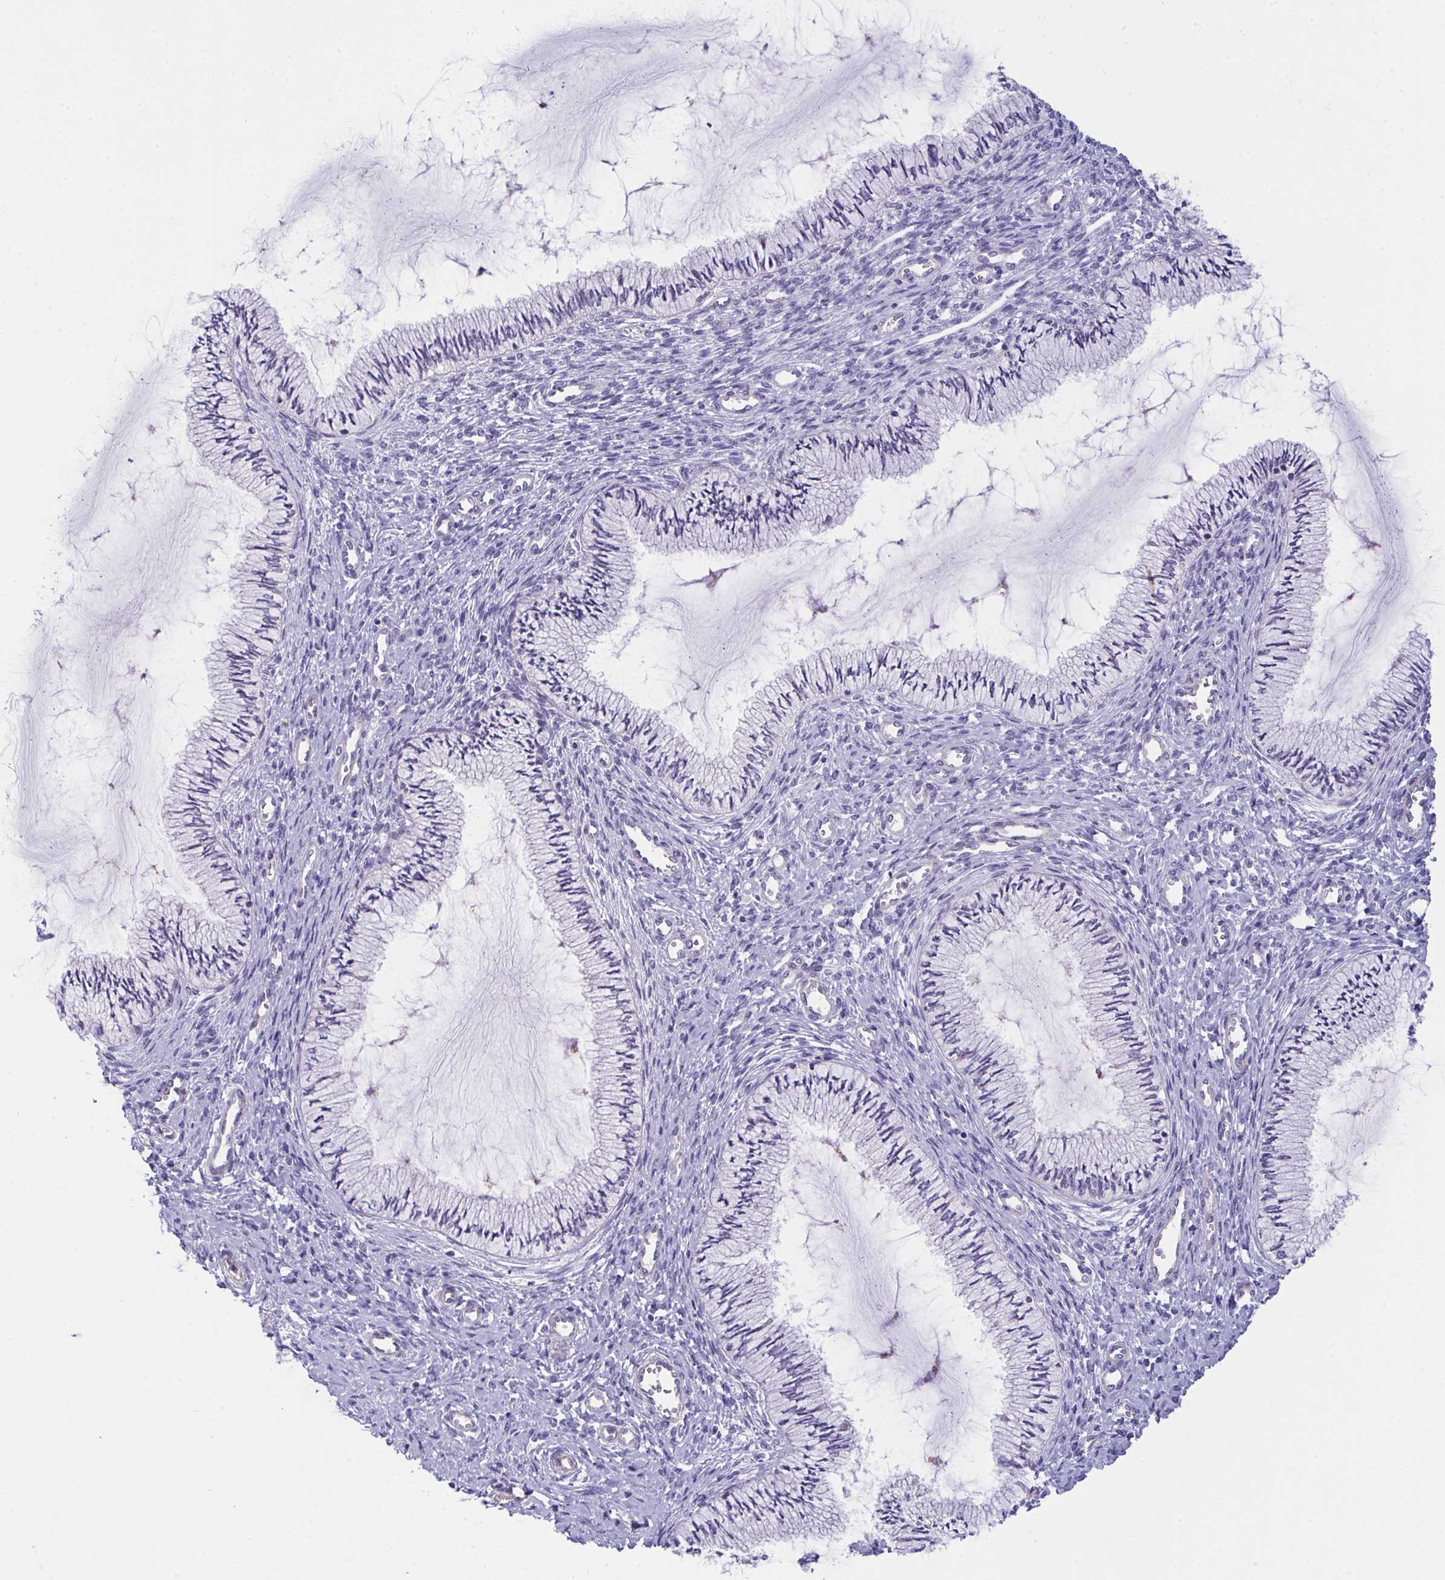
{"staining": {"intensity": "negative", "quantity": "none", "location": "none"}, "tissue": "cervix", "cell_type": "Glandular cells", "image_type": "normal", "snomed": [{"axis": "morphology", "description": "Normal tissue, NOS"}, {"axis": "topography", "description": "Cervix"}], "caption": "Cervix was stained to show a protein in brown. There is no significant positivity in glandular cells. (DAB IHC visualized using brightfield microscopy, high magnification).", "gene": "MYL12A", "patient": {"sex": "female", "age": 24}}